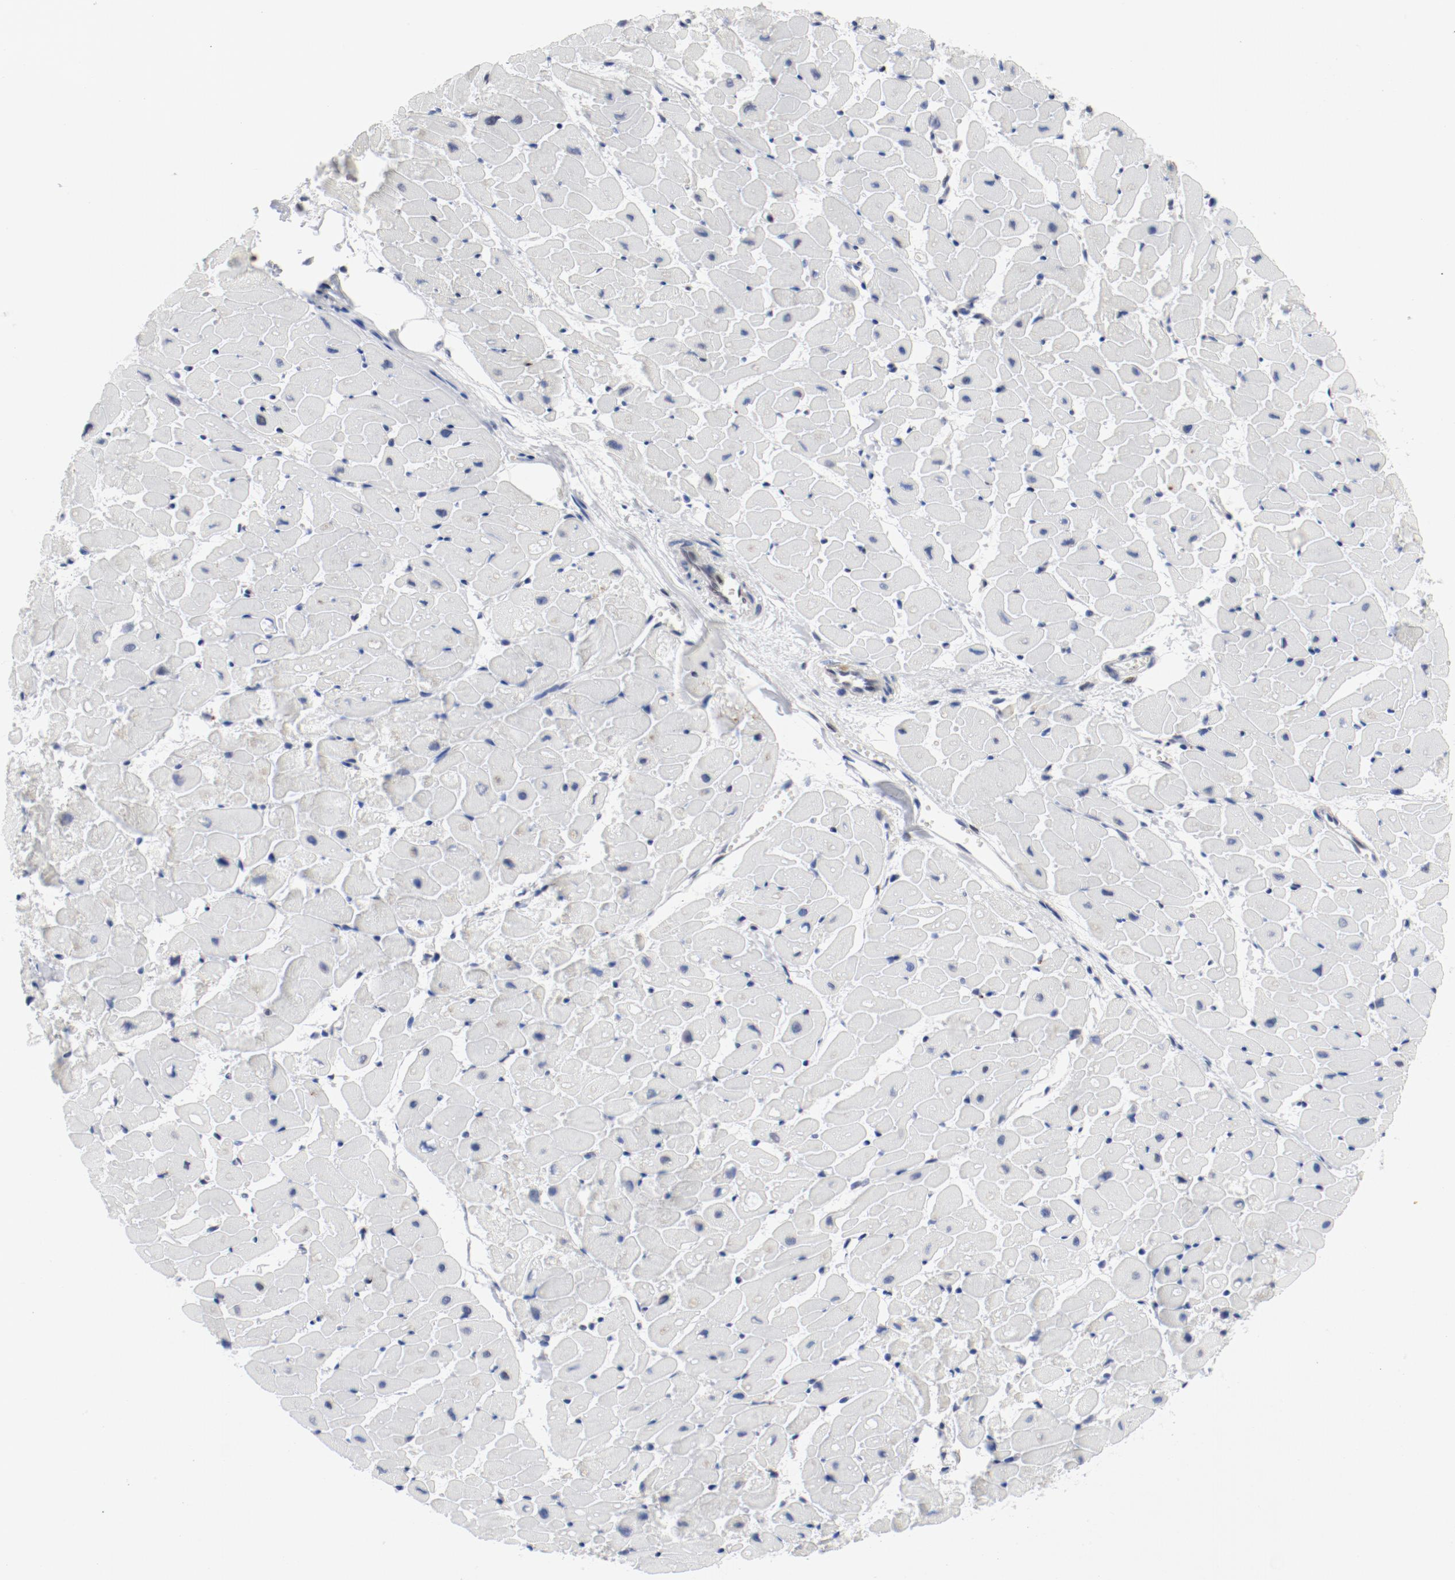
{"staining": {"intensity": "moderate", "quantity": "<25%", "location": "nuclear"}, "tissue": "heart muscle", "cell_type": "Cardiomyocytes", "image_type": "normal", "snomed": [{"axis": "morphology", "description": "Normal tissue, NOS"}, {"axis": "topography", "description": "Heart"}], "caption": "Immunohistochemistry of normal human heart muscle reveals low levels of moderate nuclear positivity in about <25% of cardiomyocytes.", "gene": "POLD1", "patient": {"sex": "female", "age": 19}}